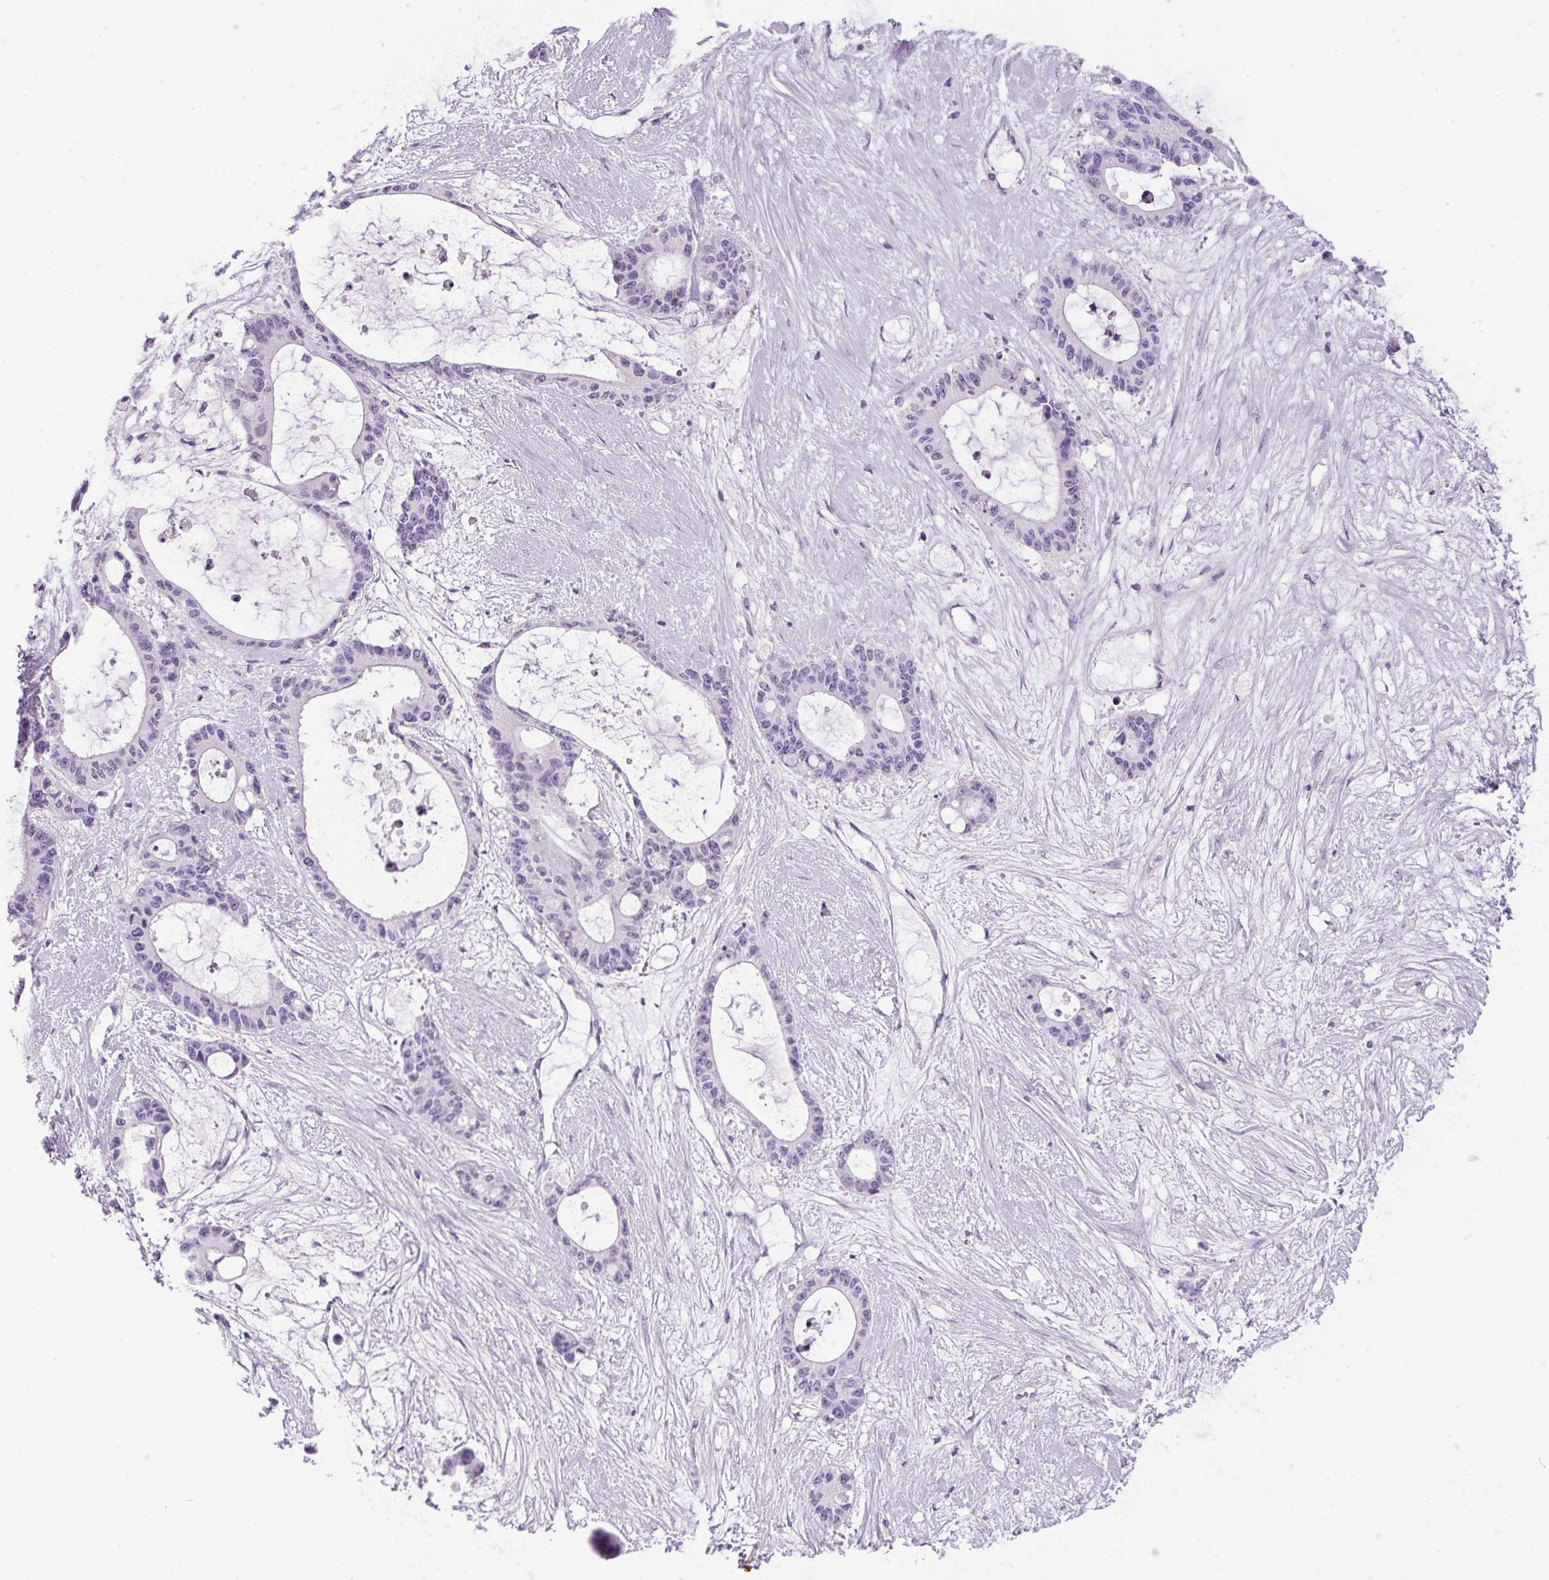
{"staining": {"intensity": "negative", "quantity": "none", "location": "none"}, "tissue": "liver cancer", "cell_type": "Tumor cells", "image_type": "cancer", "snomed": [{"axis": "morphology", "description": "Normal tissue, NOS"}, {"axis": "morphology", "description": "Cholangiocarcinoma"}, {"axis": "topography", "description": "Liver"}, {"axis": "topography", "description": "Peripheral nerve tissue"}], "caption": "There is no significant expression in tumor cells of liver cancer.", "gene": "S100A2", "patient": {"sex": "female", "age": 73}}